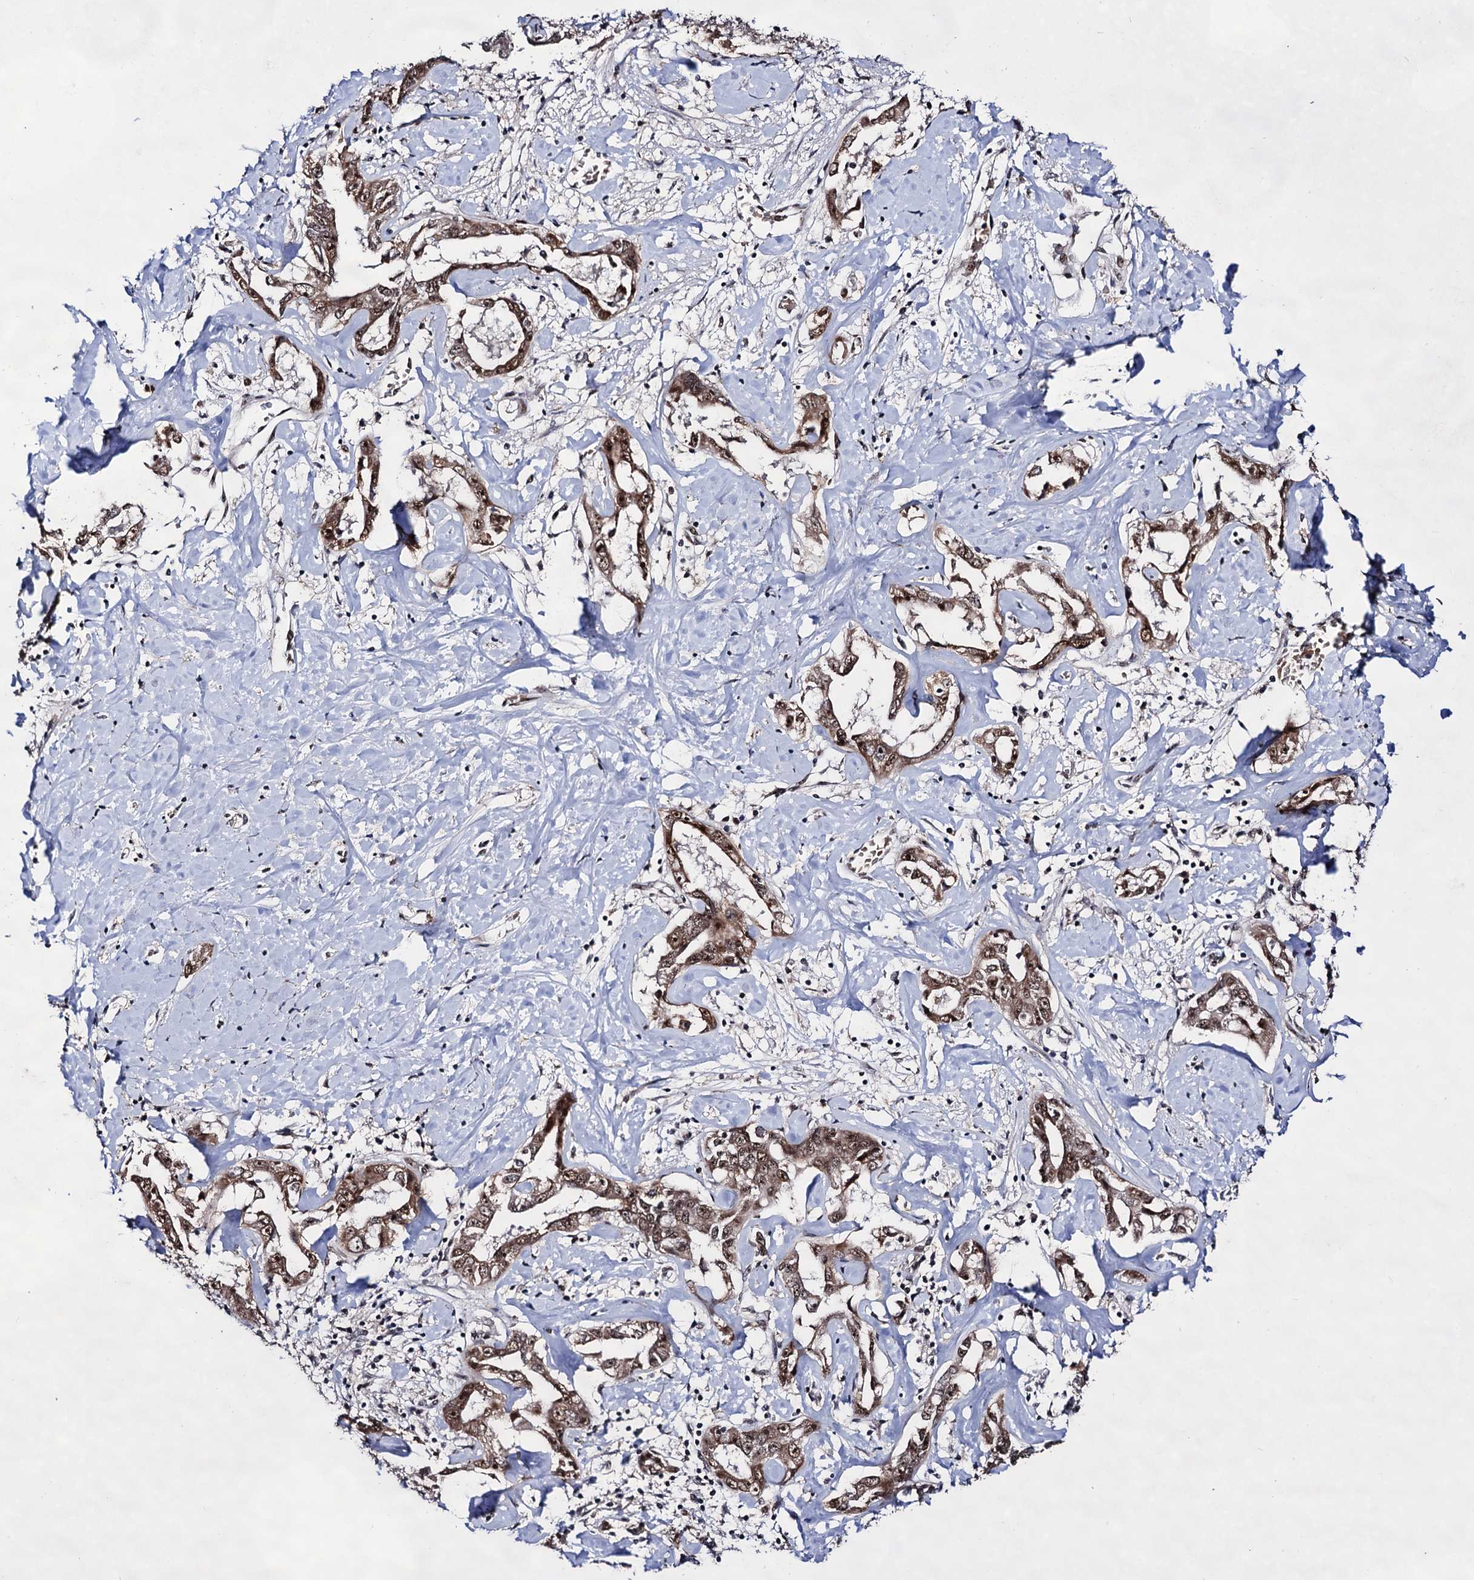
{"staining": {"intensity": "moderate", "quantity": ">75%", "location": "cytoplasmic/membranous,nuclear"}, "tissue": "liver cancer", "cell_type": "Tumor cells", "image_type": "cancer", "snomed": [{"axis": "morphology", "description": "Cholangiocarcinoma"}, {"axis": "topography", "description": "Liver"}], "caption": "Liver cancer stained with a protein marker reveals moderate staining in tumor cells.", "gene": "EXOSC10", "patient": {"sex": "male", "age": 59}}